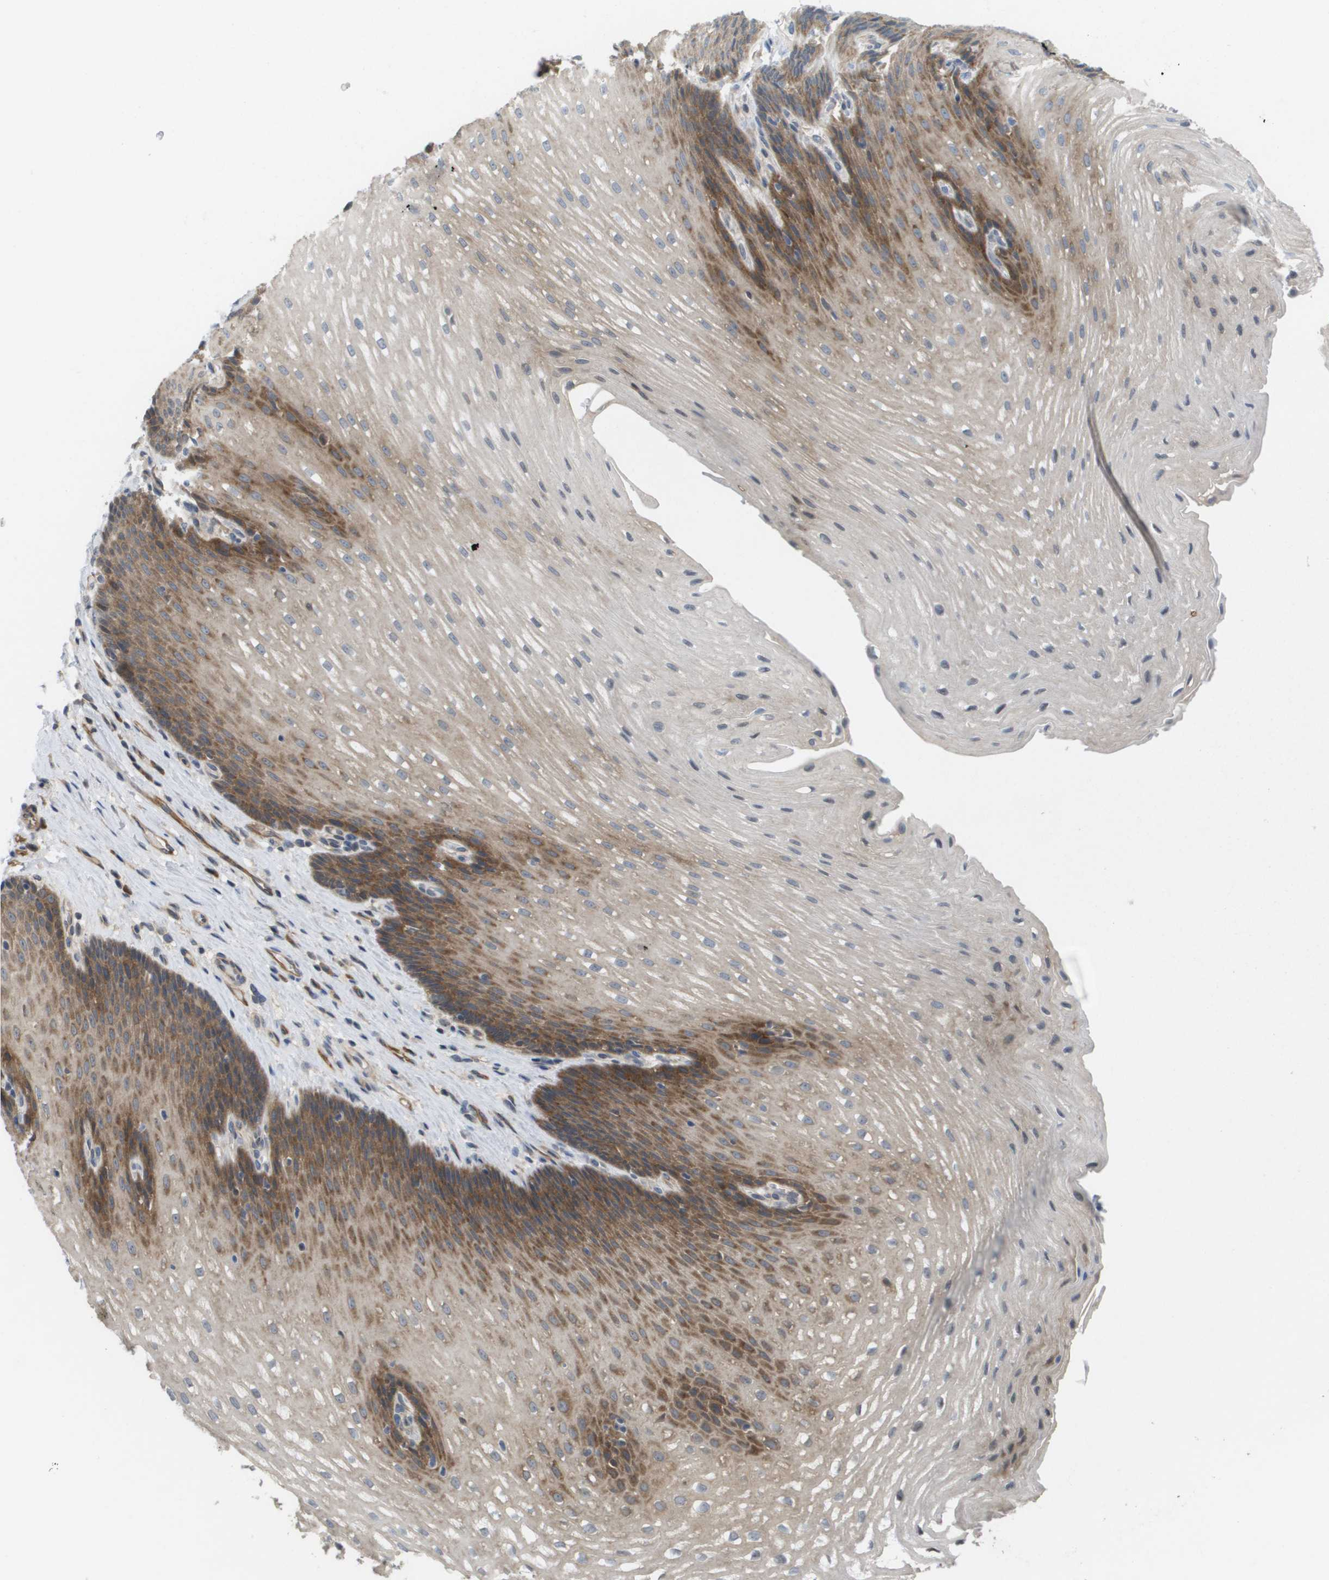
{"staining": {"intensity": "moderate", "quantity": "25%-75%", "location": "cytoplasmic/membranous"}, "tissue": "esophagus", "cell_type": "Squamous epithelial cells", "image_type": "normal", "snomed": [{"axis": "morphology", "description": "Normal tissue, NOS"}, {"axis": "topography", "description": "Esophagus"}], "caption": "Protein positivity by immunohistochemistry exhibits moderate cytoplasmic/membranous staining in approximately 25%-75% of squamous epithelial cells in normal esophagus.", "gene": "MARCHF8", "patient": {"sex": "male", "age": 48}}